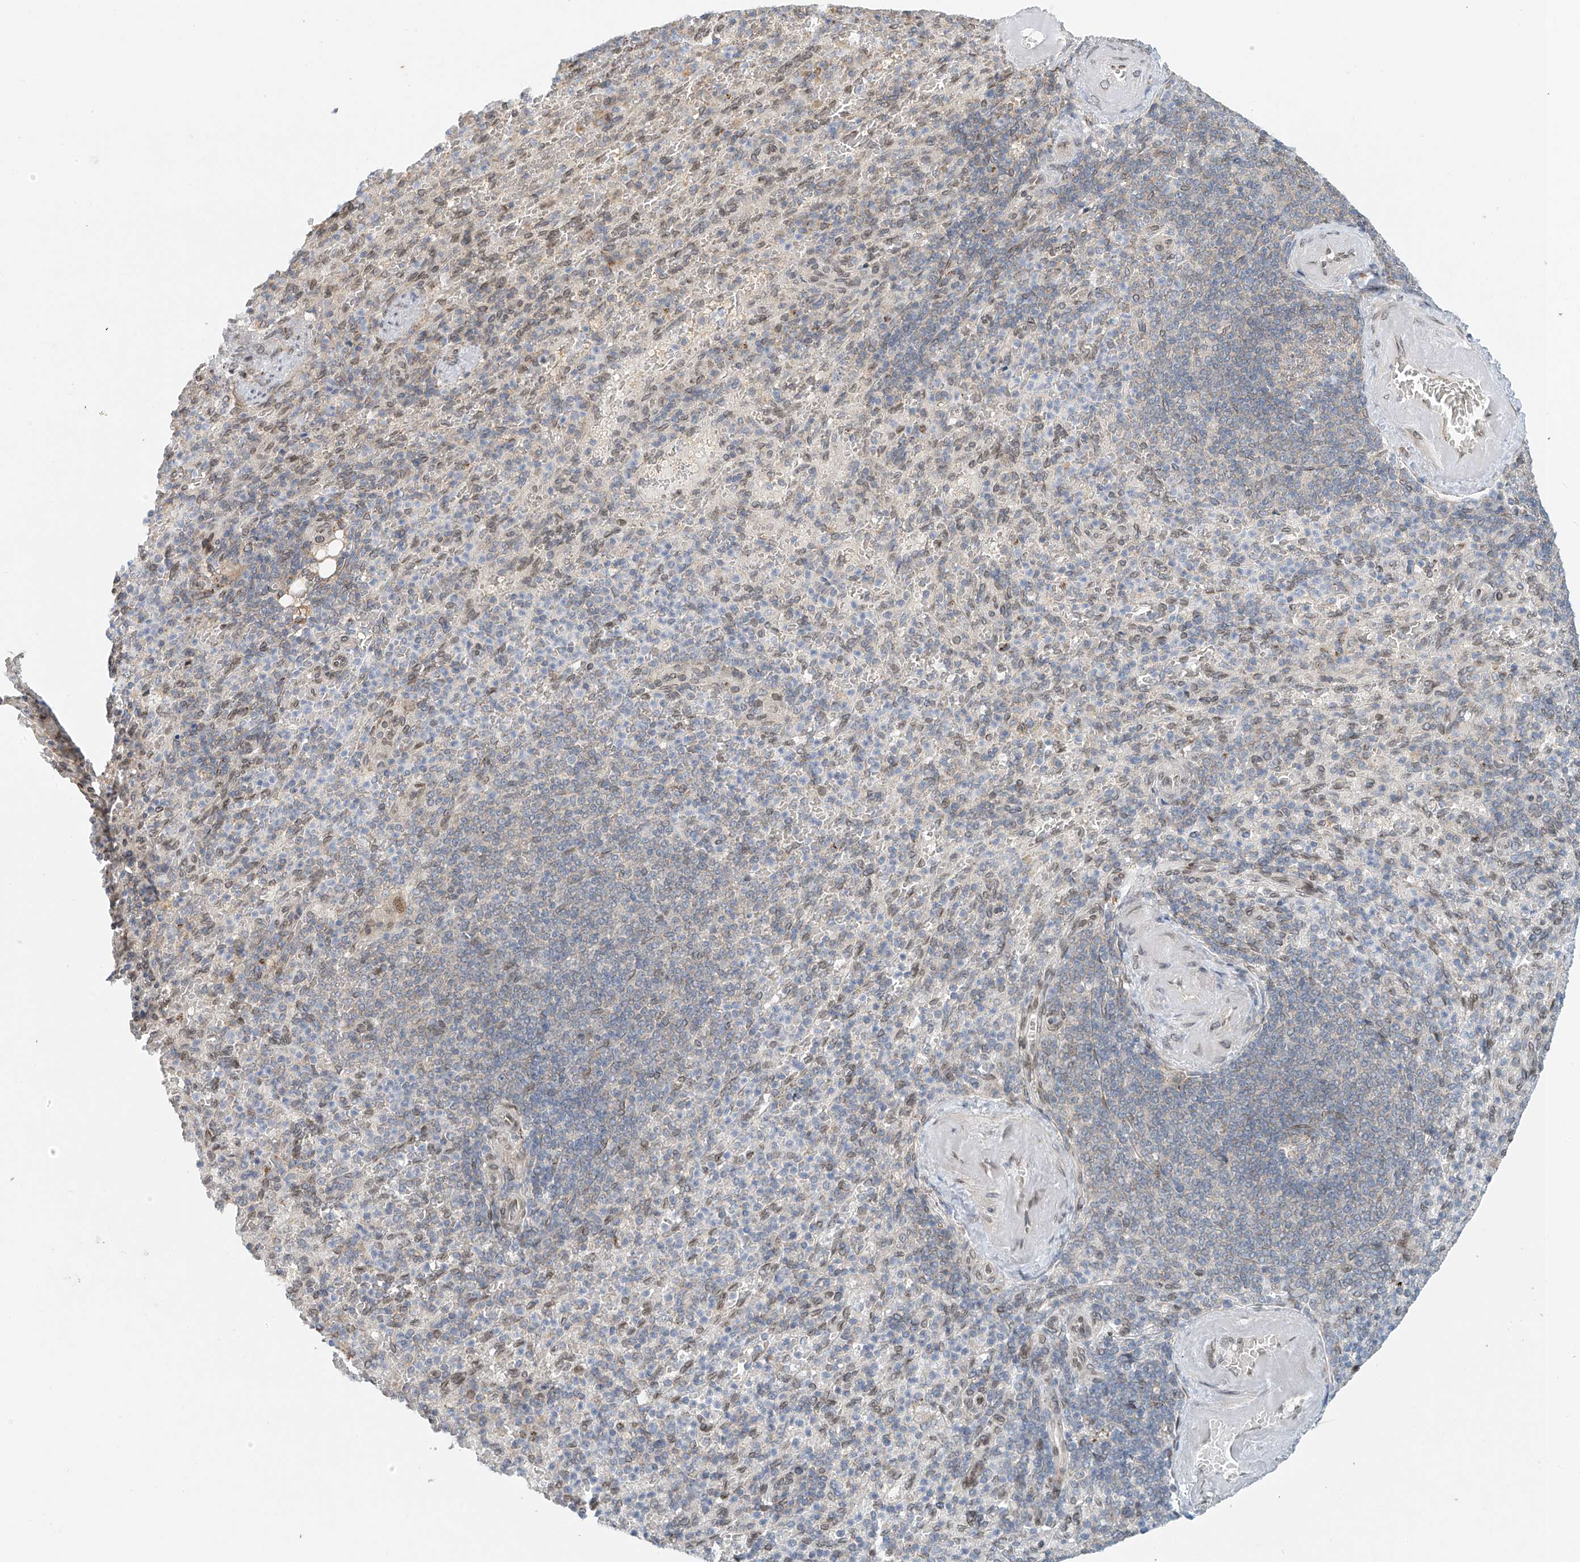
{"staining": {"intensity": "weak", "quantity": "<25%", "location": "cytoplasmic/membranous"}, "tissue": "spleen", "cell_type": "Cells in red pulp", "image_type": "normal", "snomed": [{"axis": "morphology", "description": "Normal tissue, NOS"}, {"axis": "topography", "description": "Spleen"}], "caption": "A micrograph of spleen stained for a protein exhibits no brown staining in cells in red pulp.", "gene": "STARD9", "patient": {"sex": "female", "age": 74}}